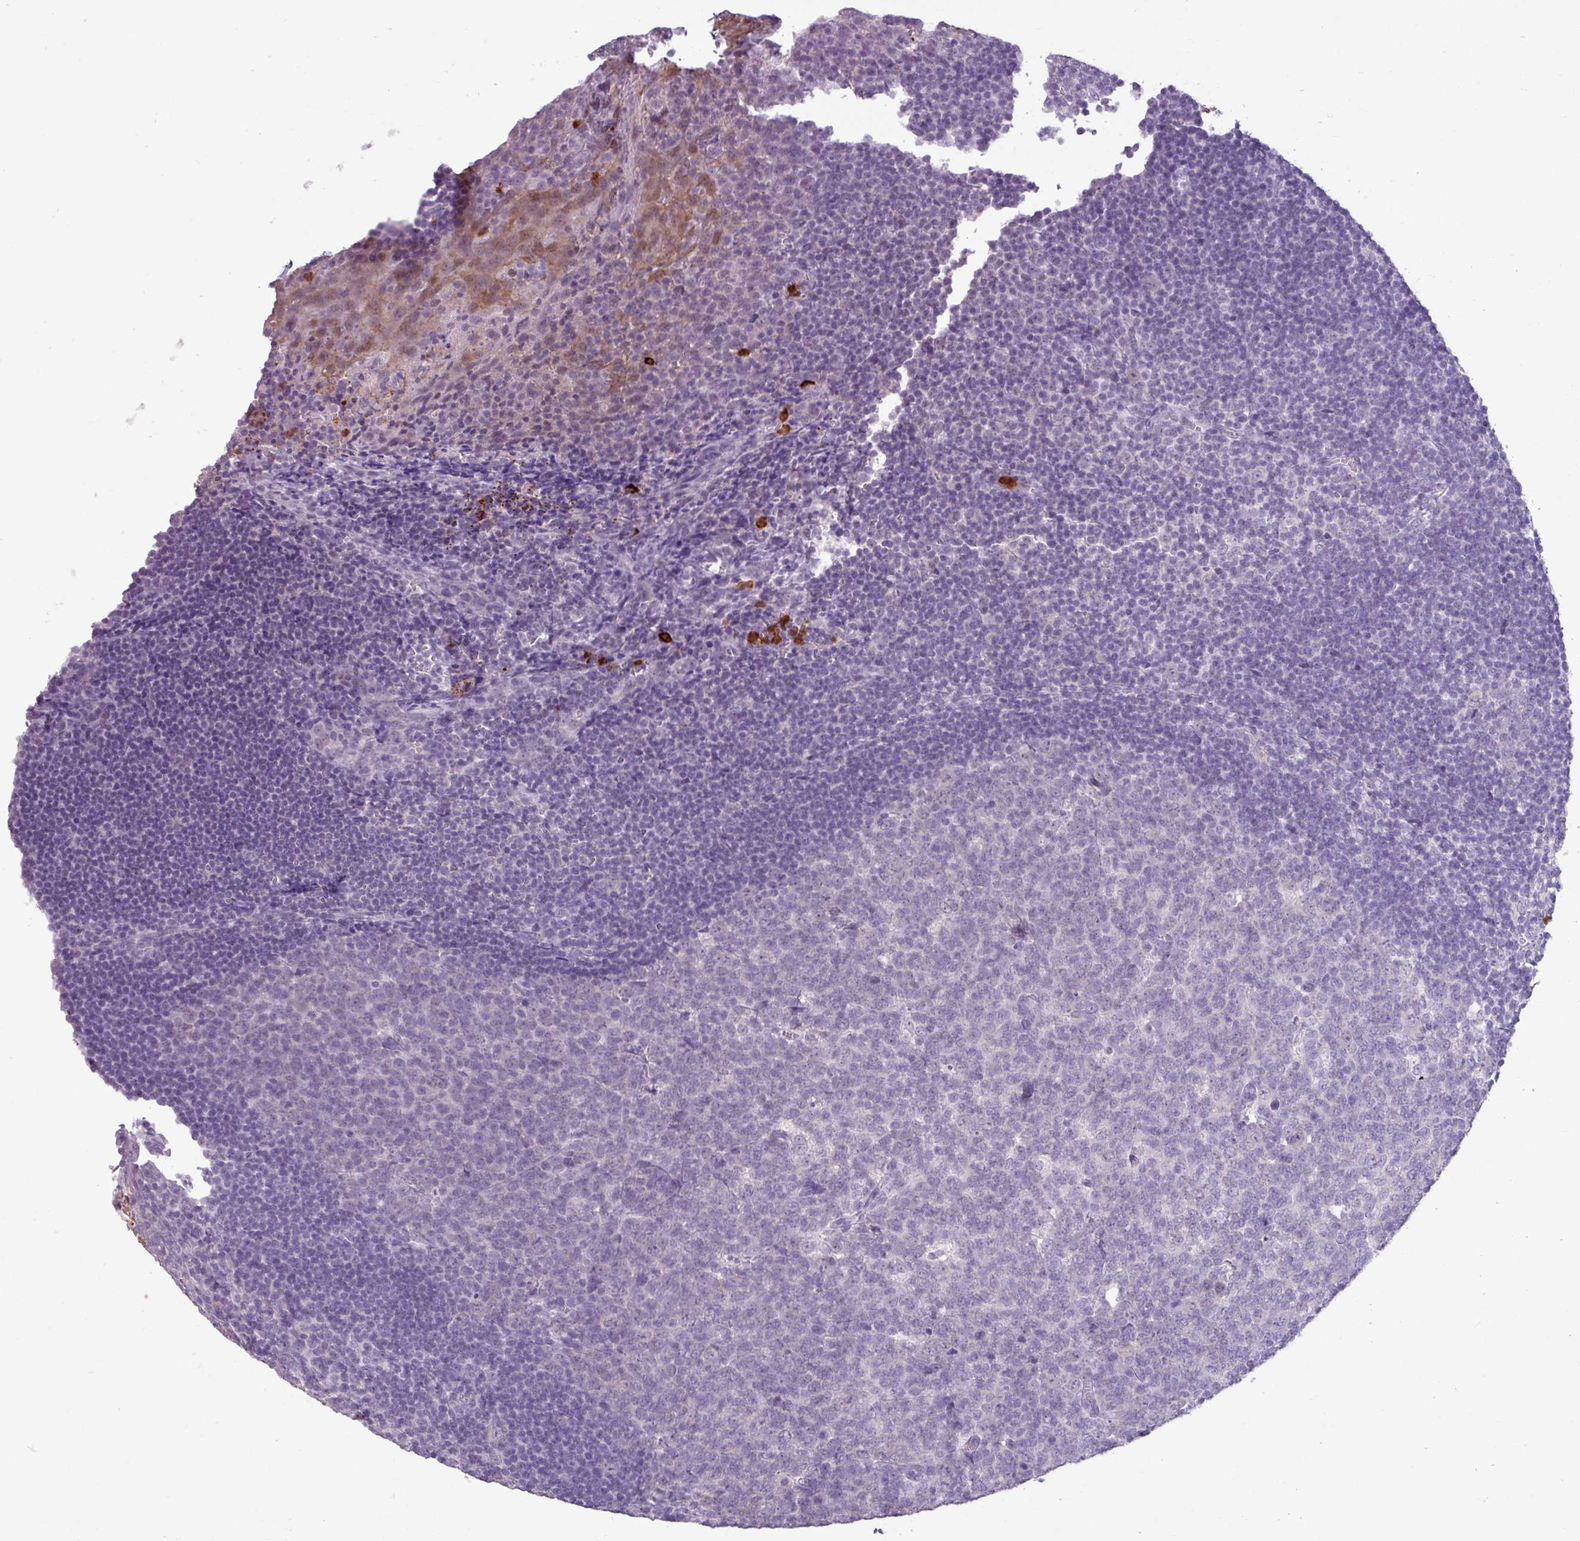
{"staining": {"intensity": "negative", "quantity": "none", "location": "none"}, "tissue": "tonsil", "cell_type": "Germinal center cells", "image_type": "normal", "snomed": [{"axis": "morphology", "description": "Normal tissue, NOS"}, {"axis": "topography", "description": "Tonsil"}], "caption": "IHC image of unremarkable human tonsil stained for a protein (brown), which demonstrates no expression in germinal center cells. The staining is performed using DAB (3,3'-diaminobenzidine) brown chromogen with nuclei counter-stained in using hematoxylin.", "gene": "TRIM39", "patient": {"sex": "male", "age": 27}}